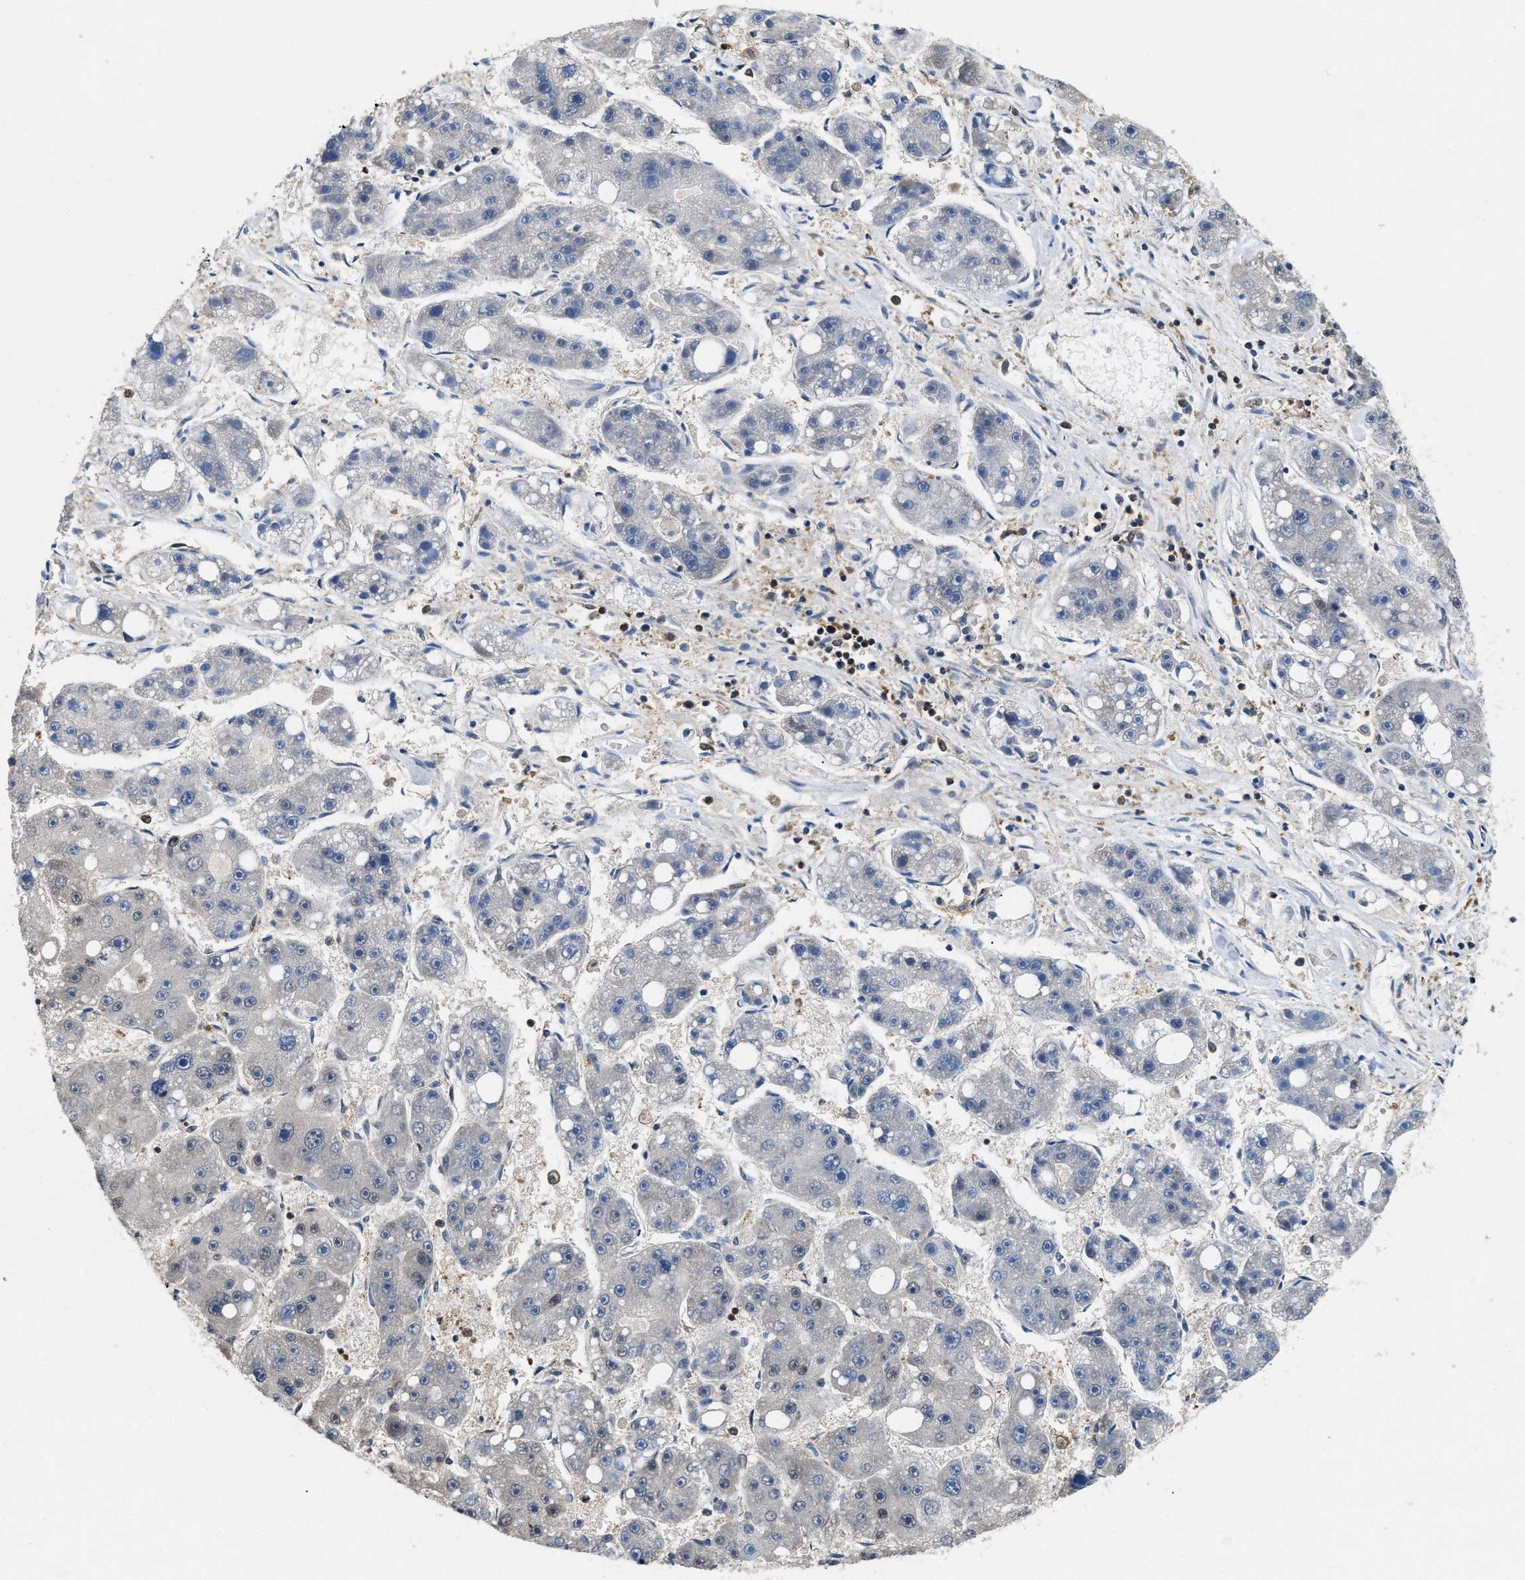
{"staining": {"intensity": "negative", "quantity": "none", "location": "none"}, "tissue": "liver cancer", "cell_type": "Tumor cells", "image_type": "cancer", "snomed": [{"axis": "morphology", "description": "Carcinoma, Hepatocellular, NOS"}, {"axis": "topography", "description": "Liver"}], "caption": "Hepatocellular carcinoma (liver) was stained to show a protein in brown. There is no significant expression in tumor cells.", "gene": "ATF7IP", "patient": {"sex": "female", "age": 61}}